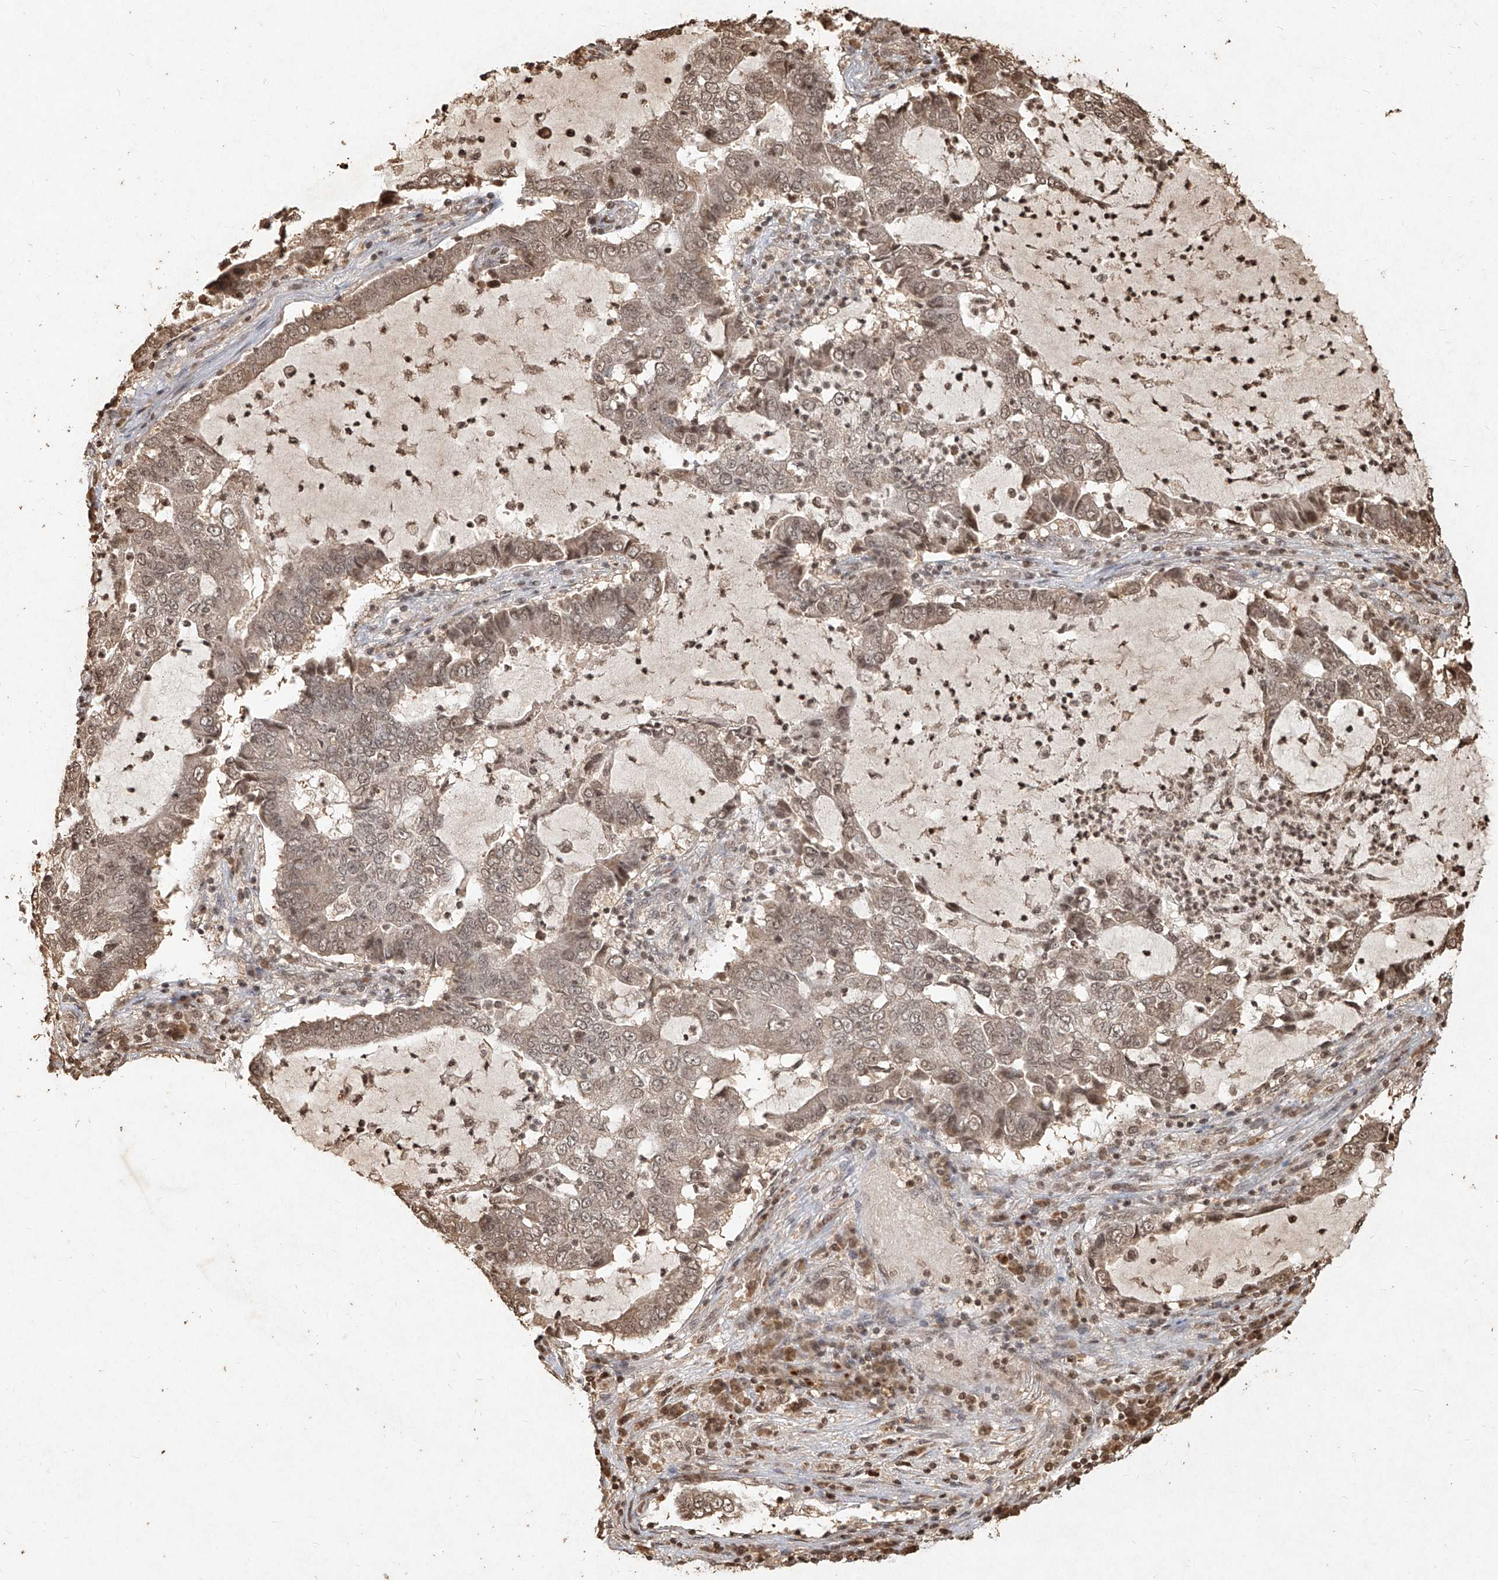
{"staining": {"intensity": "weak", "quantity": ">75%", "location": "cytoplasmic/membranous,nuclear"}, "tissue": "lung cancer", "cell_type": "Tumor cells", "image_type": "cancer", "snomed": [{"axis": "morphology", "description": "Adenocarcinoma, NOS"}, {"axis": "topography", "description": "Lung"}], "caption": "A photomicrograph of adenocarcinoma (lung) stained for a protein demonstrates weak cytoplasmic/membranous and nuclear brown staining in tumor cells. Immunohistochemistry stains the protein in brown and the nuclei are stained blue.", "gene": "UBE2K", "patient": {"sex": "female", "age": 51}}